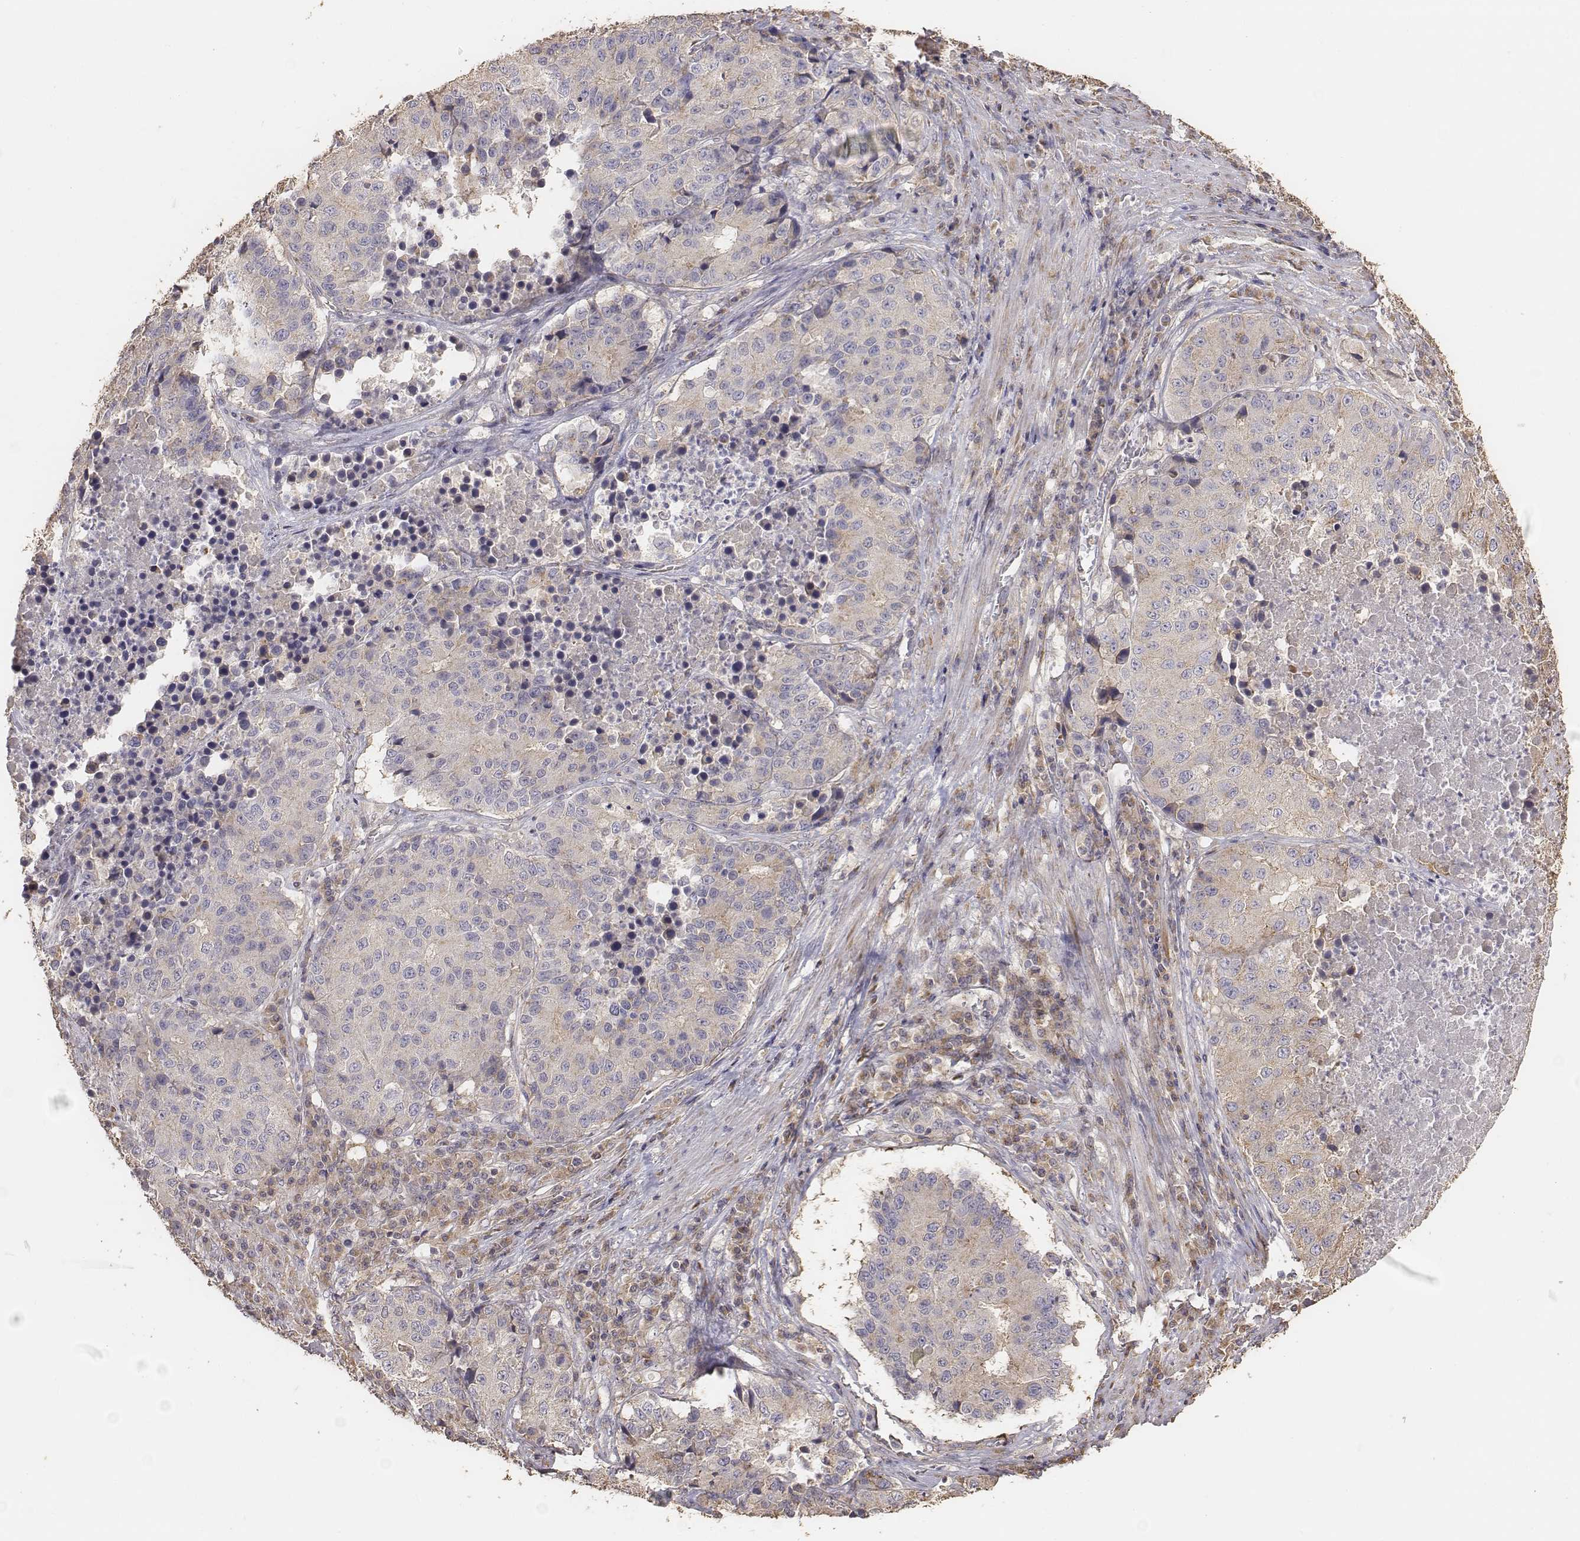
{"staining": {"intensity": "weak", "quantity": ">75%", "location": "cytoplasmic/membranous"}, "tissue": "stomach cancer", "cell_type": "Tumor cells", "image_type": "cancer", "snomed": [{"axis": "morphology", "description": "Adenocarcinoma, NOS"}, {"axis": "topography", "description": "Stomach"}], "caption": "Stomach cancer (adenocarcinoma) stained with DAB (3,3'-diaminobenzidine) IHC displays low levels of weak cytoplasmic/membranous staining in about >75% of tumor cells.", "gene": "AP1B1", "patient": {"sex": "male", "age": 71}}